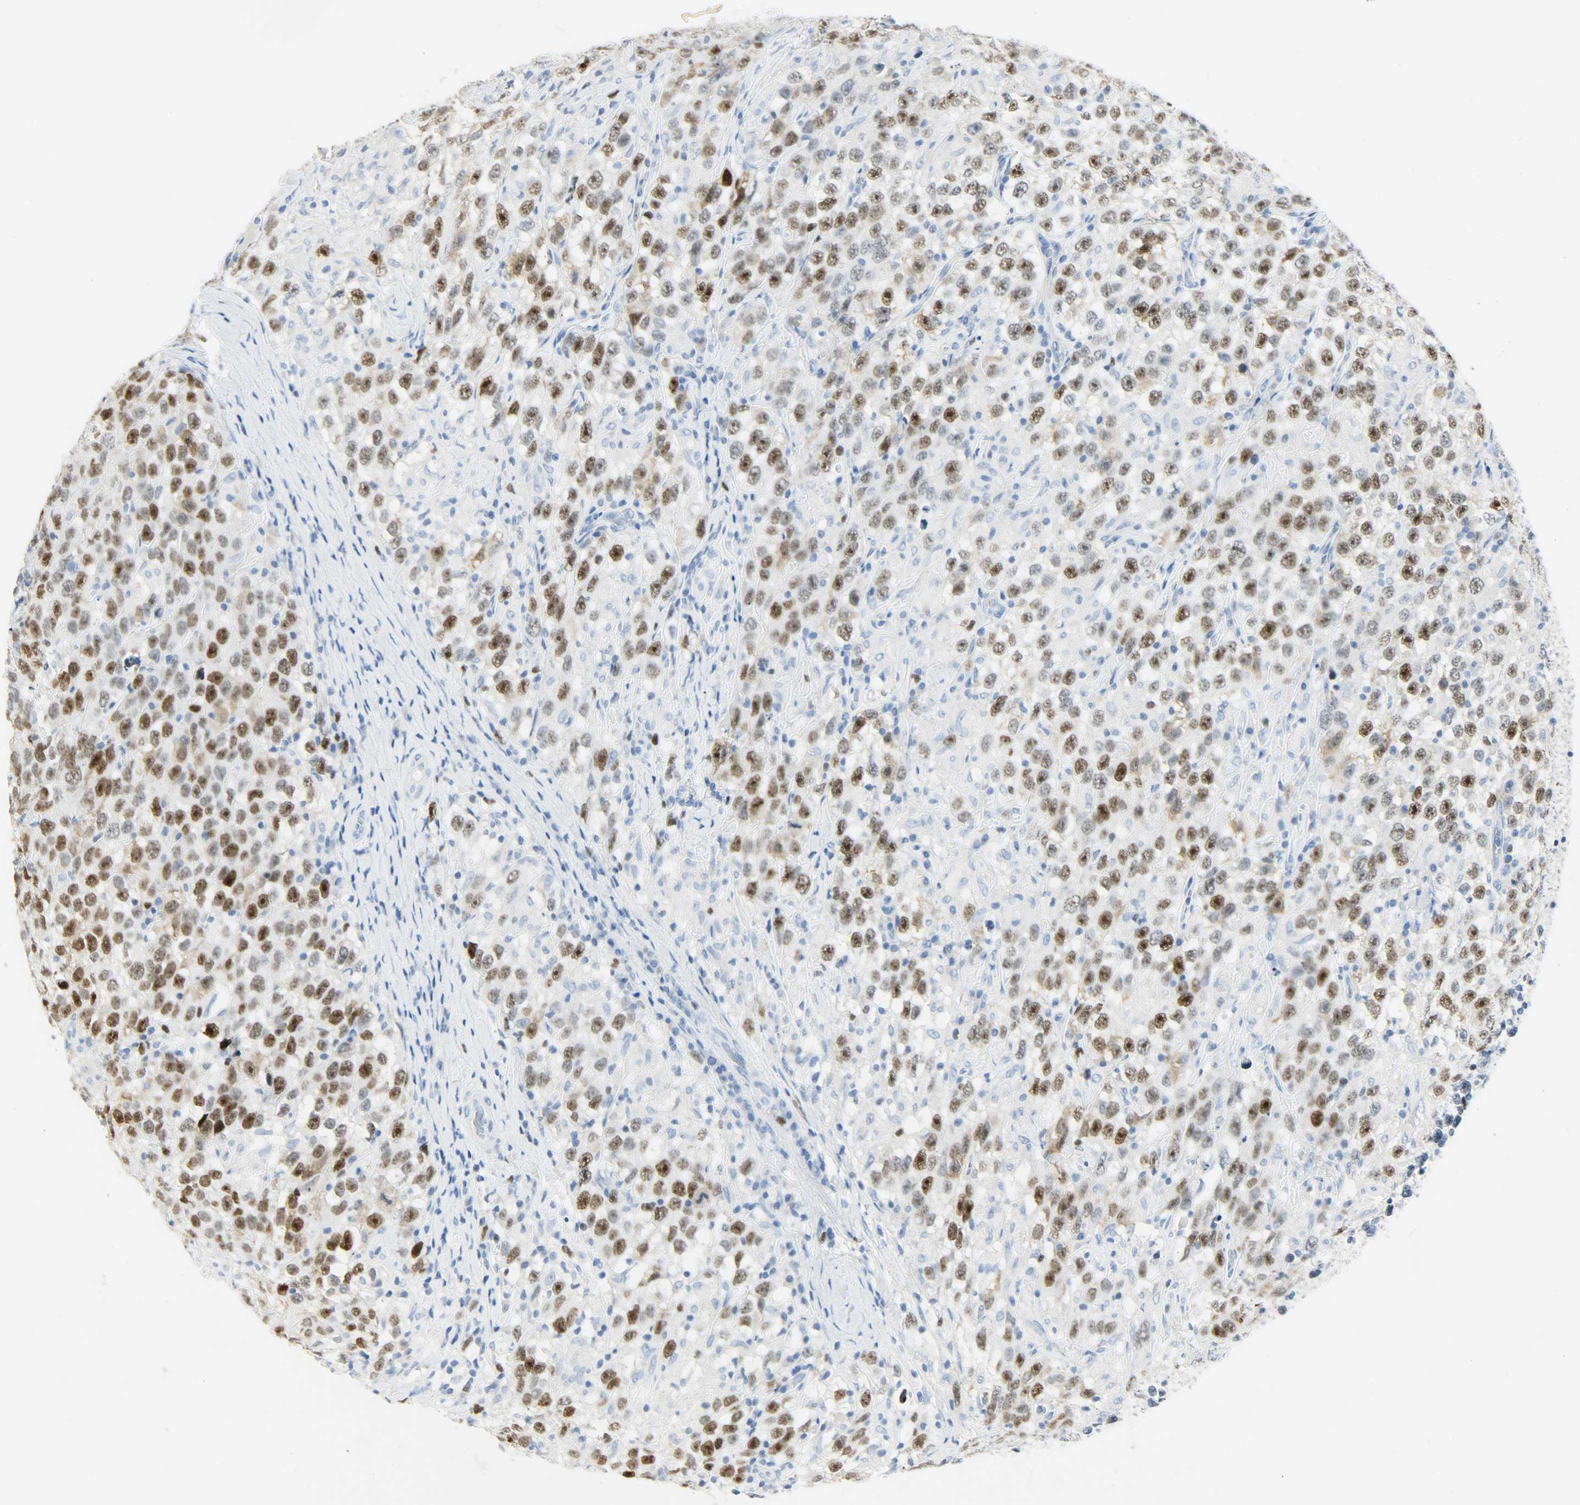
{"staining": {"intensity": "moderate", "quantity": ">75%", "location": "nuclear"}, "tissue": "testis cancer", "cell_type": "Tumor cells", "image_type": "cancer", "snomed": [{"axis": "morphology", "description": "Seminoma, NOS"}, {"axis": "topography", "description": "Testis"}], "caption": "Immunohistochemistry (IHC) of testis seminoma reveals medium levels of moderate nuclear staining in about >75% of tumor cells. Immunohistochemistry stains the protein in brown and the nuclei are stained blue.", "gene": "HELLS", "patient": {"sex": "male", "age": 41}}